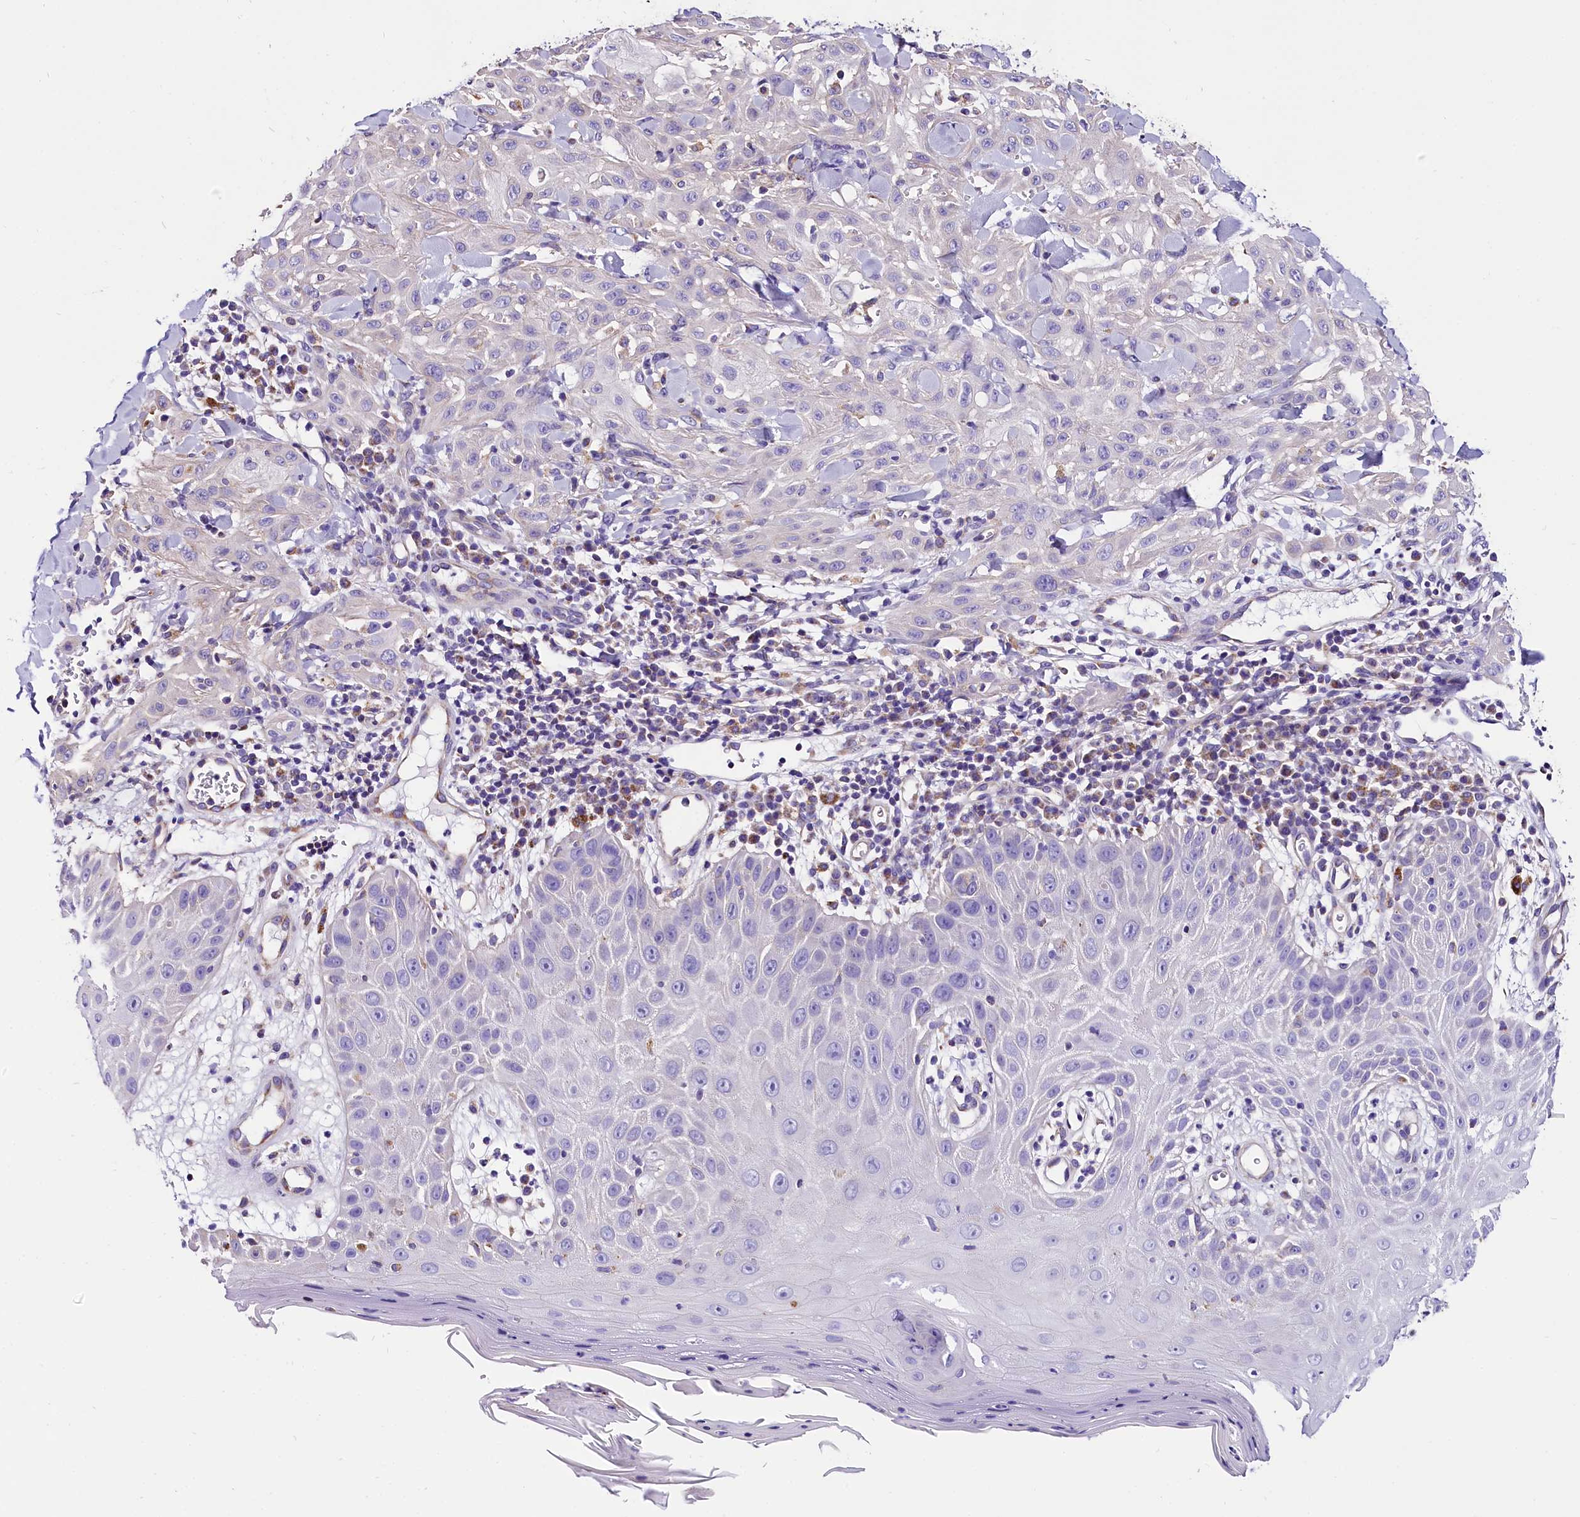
{"staining": {"intensity": "negative", "quantity": "none", "location": "none"}, "tissue": "skin cancer", "cell_type": "Tumor cells", "image_type": "cancer", "snomed": [{"axis": "morphology", "description": "Squamous cell carcinoma, NOS"}, {"axis": "topography", "description": "Skin"}], "caption": "Tumor cells show no significant staining in skin squamous cell carcinoma.", "gene": "ACAA2", "patient": {"sex": "male", "age": 24}}